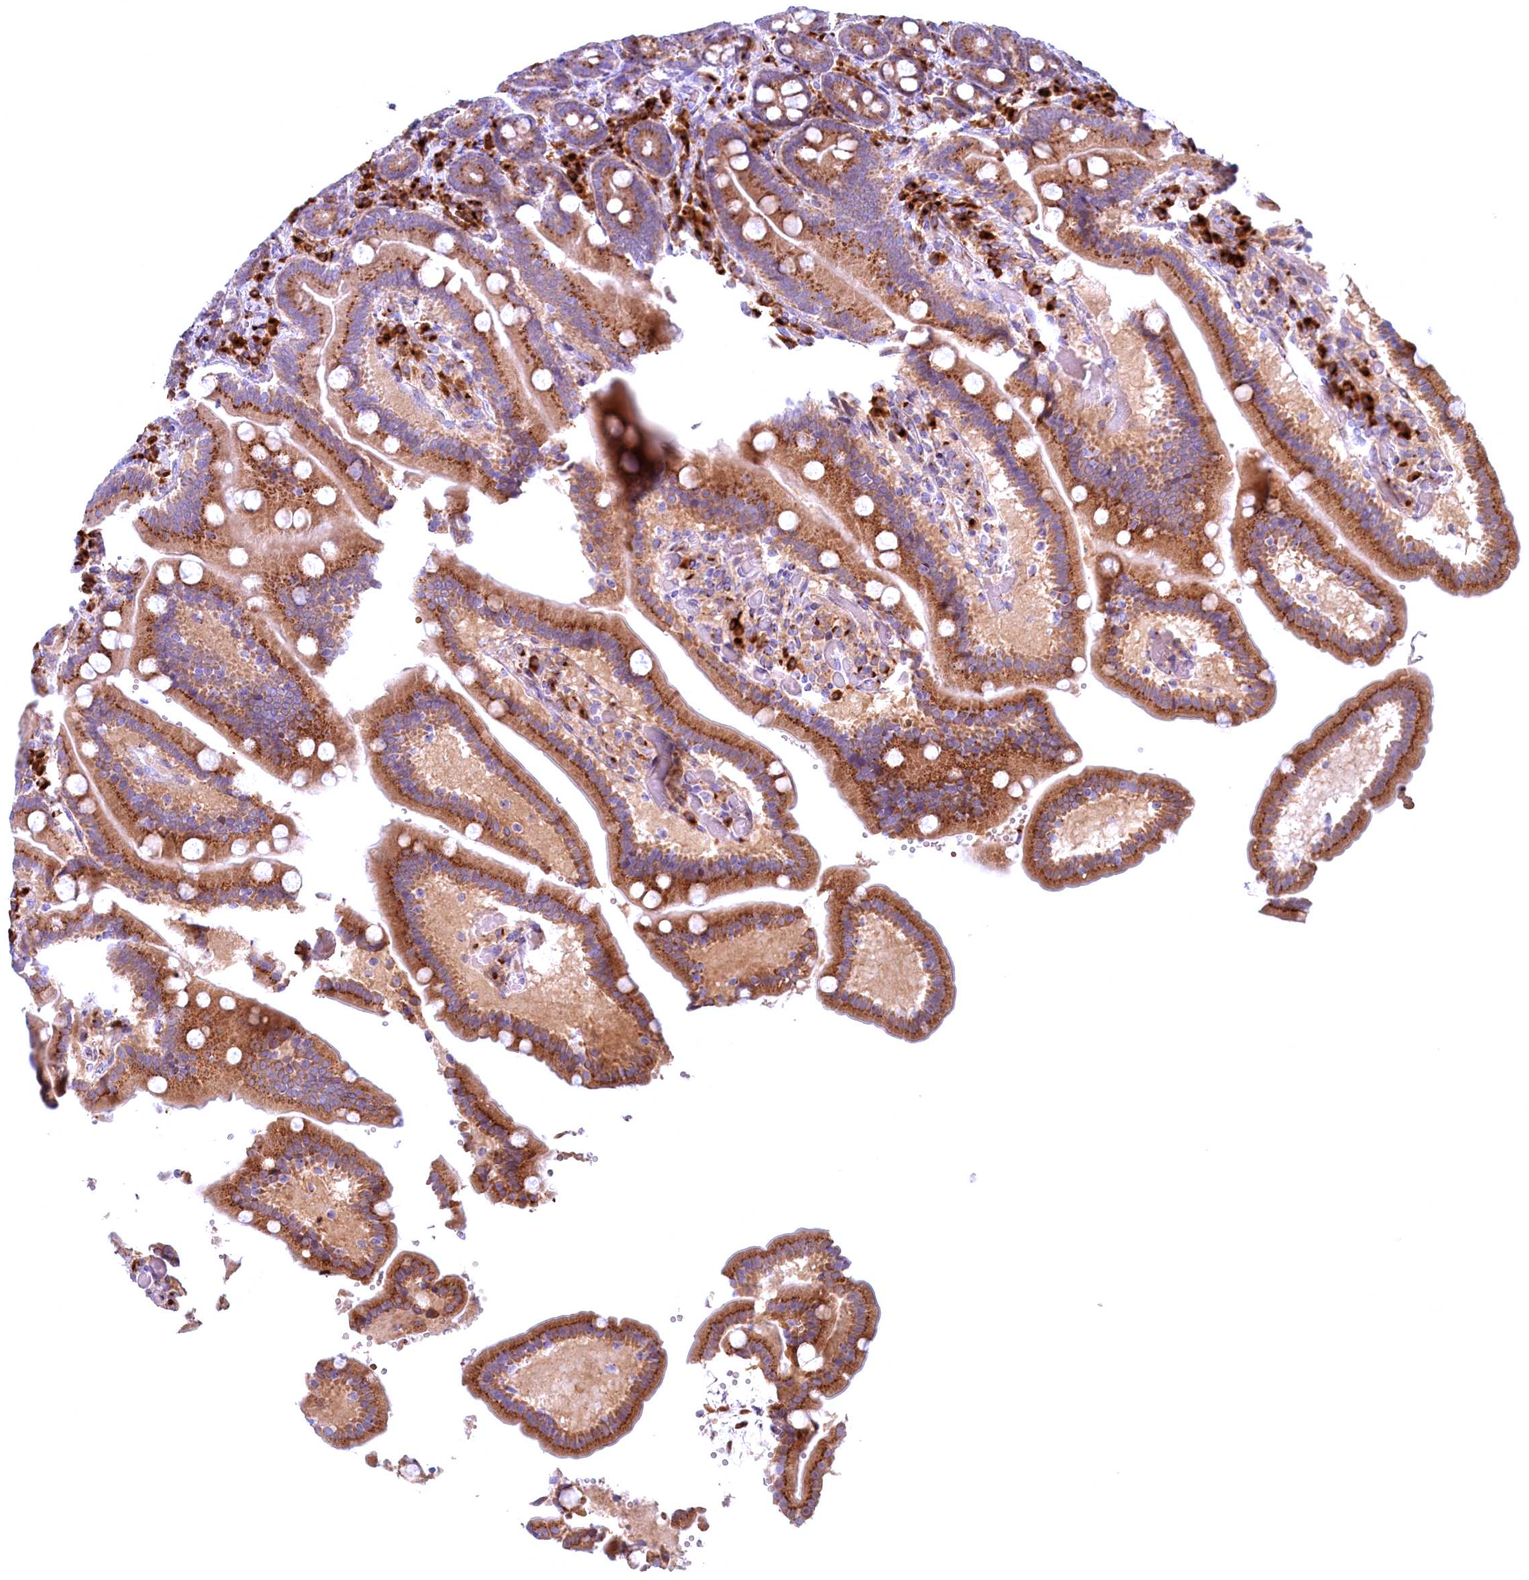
{"staining": {"intensity": "moderate", "quantity": ">75%", "location": "cytoplasmic/membranous"}, "tissue": "duodenum", "cell_type": "Glandular cells", "image_type": "normal", "snomed": [{"axis": "morphology", "description": "Normal tissue, NOS"}, {"axis": "topography", "description": "Duodenum"}], "caption": "Protein expression analysis of unremarkable duodenum exhibits moderate cytoplasmic/membranous positivity in approximately >75% of glandular cells.", "gene": "BLVRB", "patient": {"sex": "female", "age": 62}}